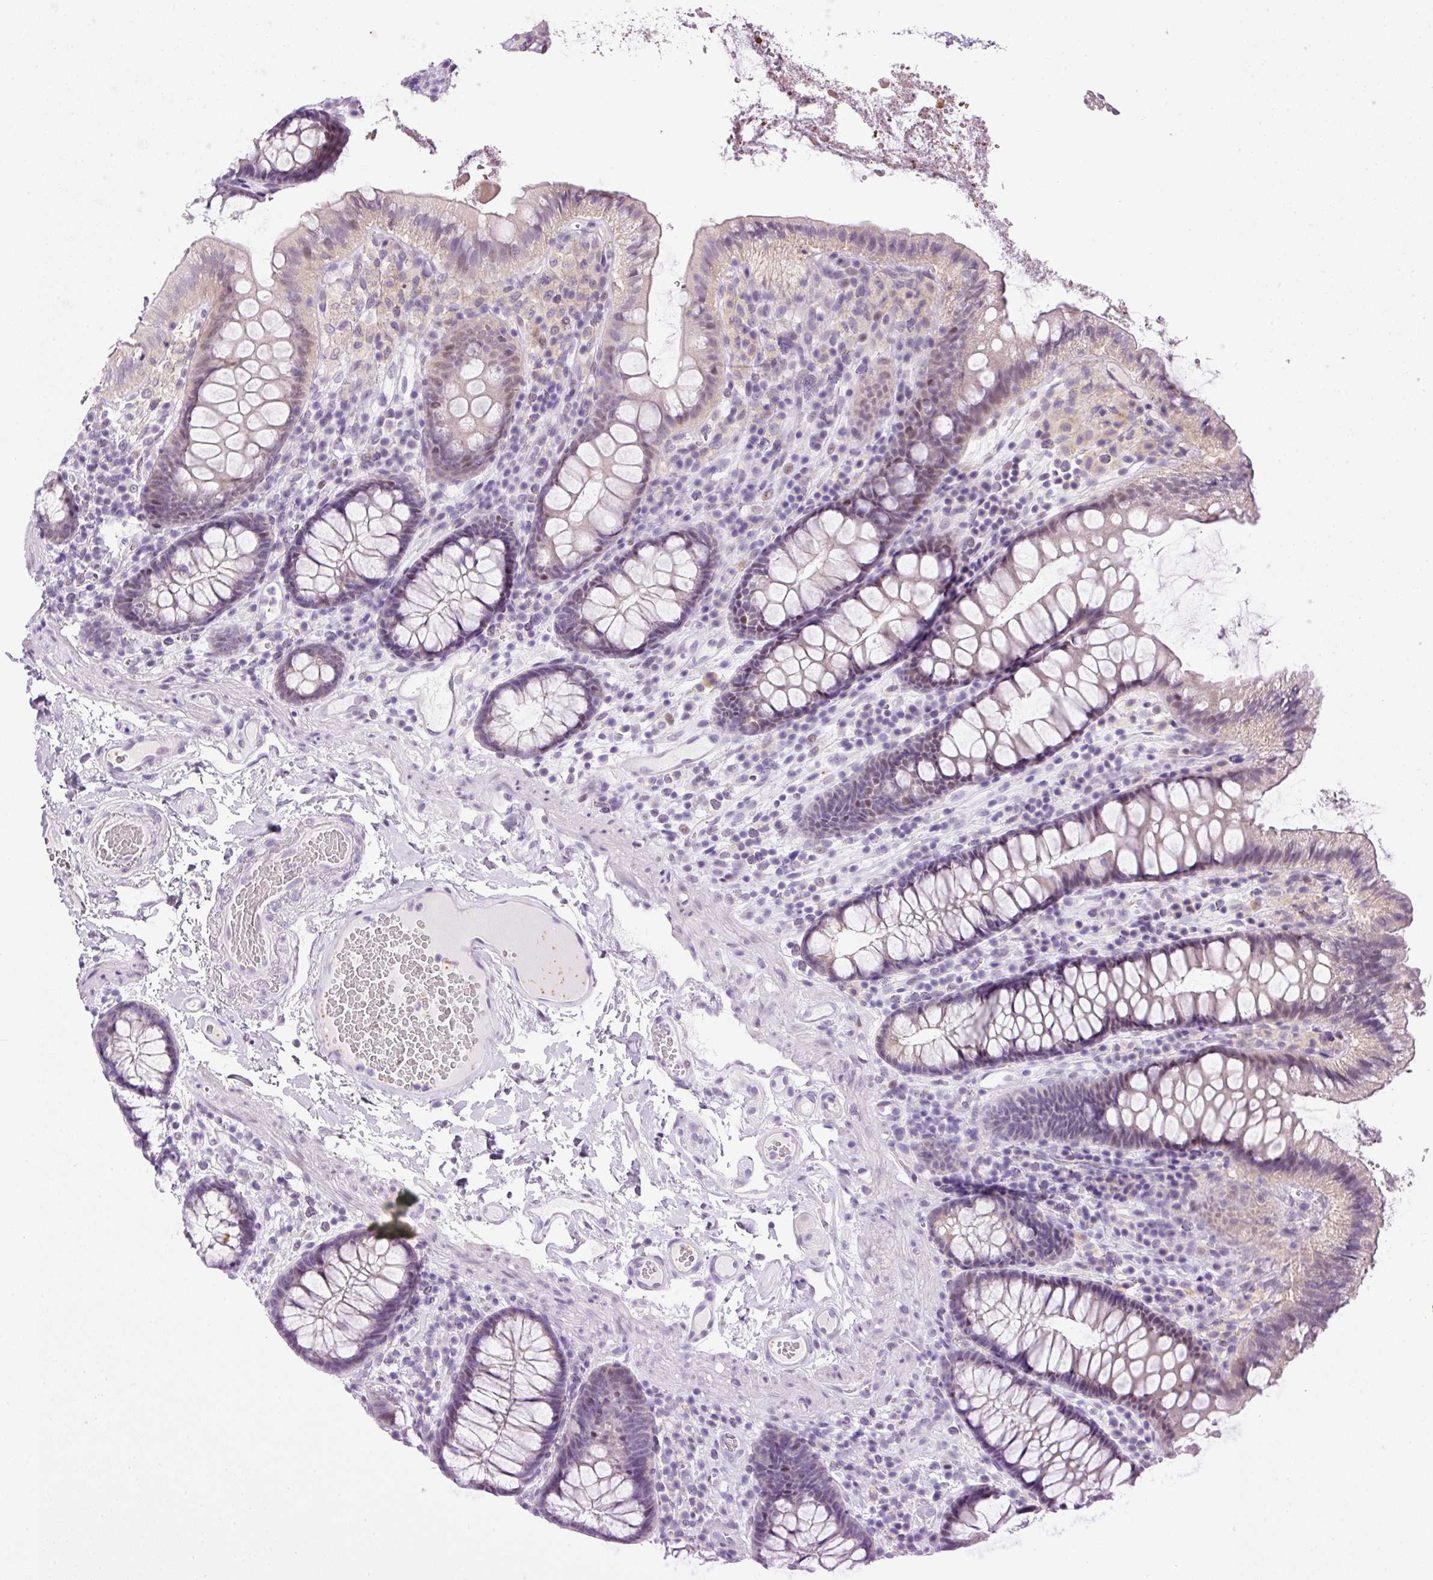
{"staining": {"intensity": "negative", "quantity": "none", "location": "none"}, "tissue": "colon", "cell_type": "Endothelial cells", "image_type": "normal", "snomed": [{"axis": "morphology", "description": "Normal tissue, NOS"}, {"axis": "topography", "description": "Colon"}], "caption": "IHC of unremarkable human colon exhibits no staining in endothelial cells.", "gene": "SRC", "patient": {"sex": "male", "age": 84}}